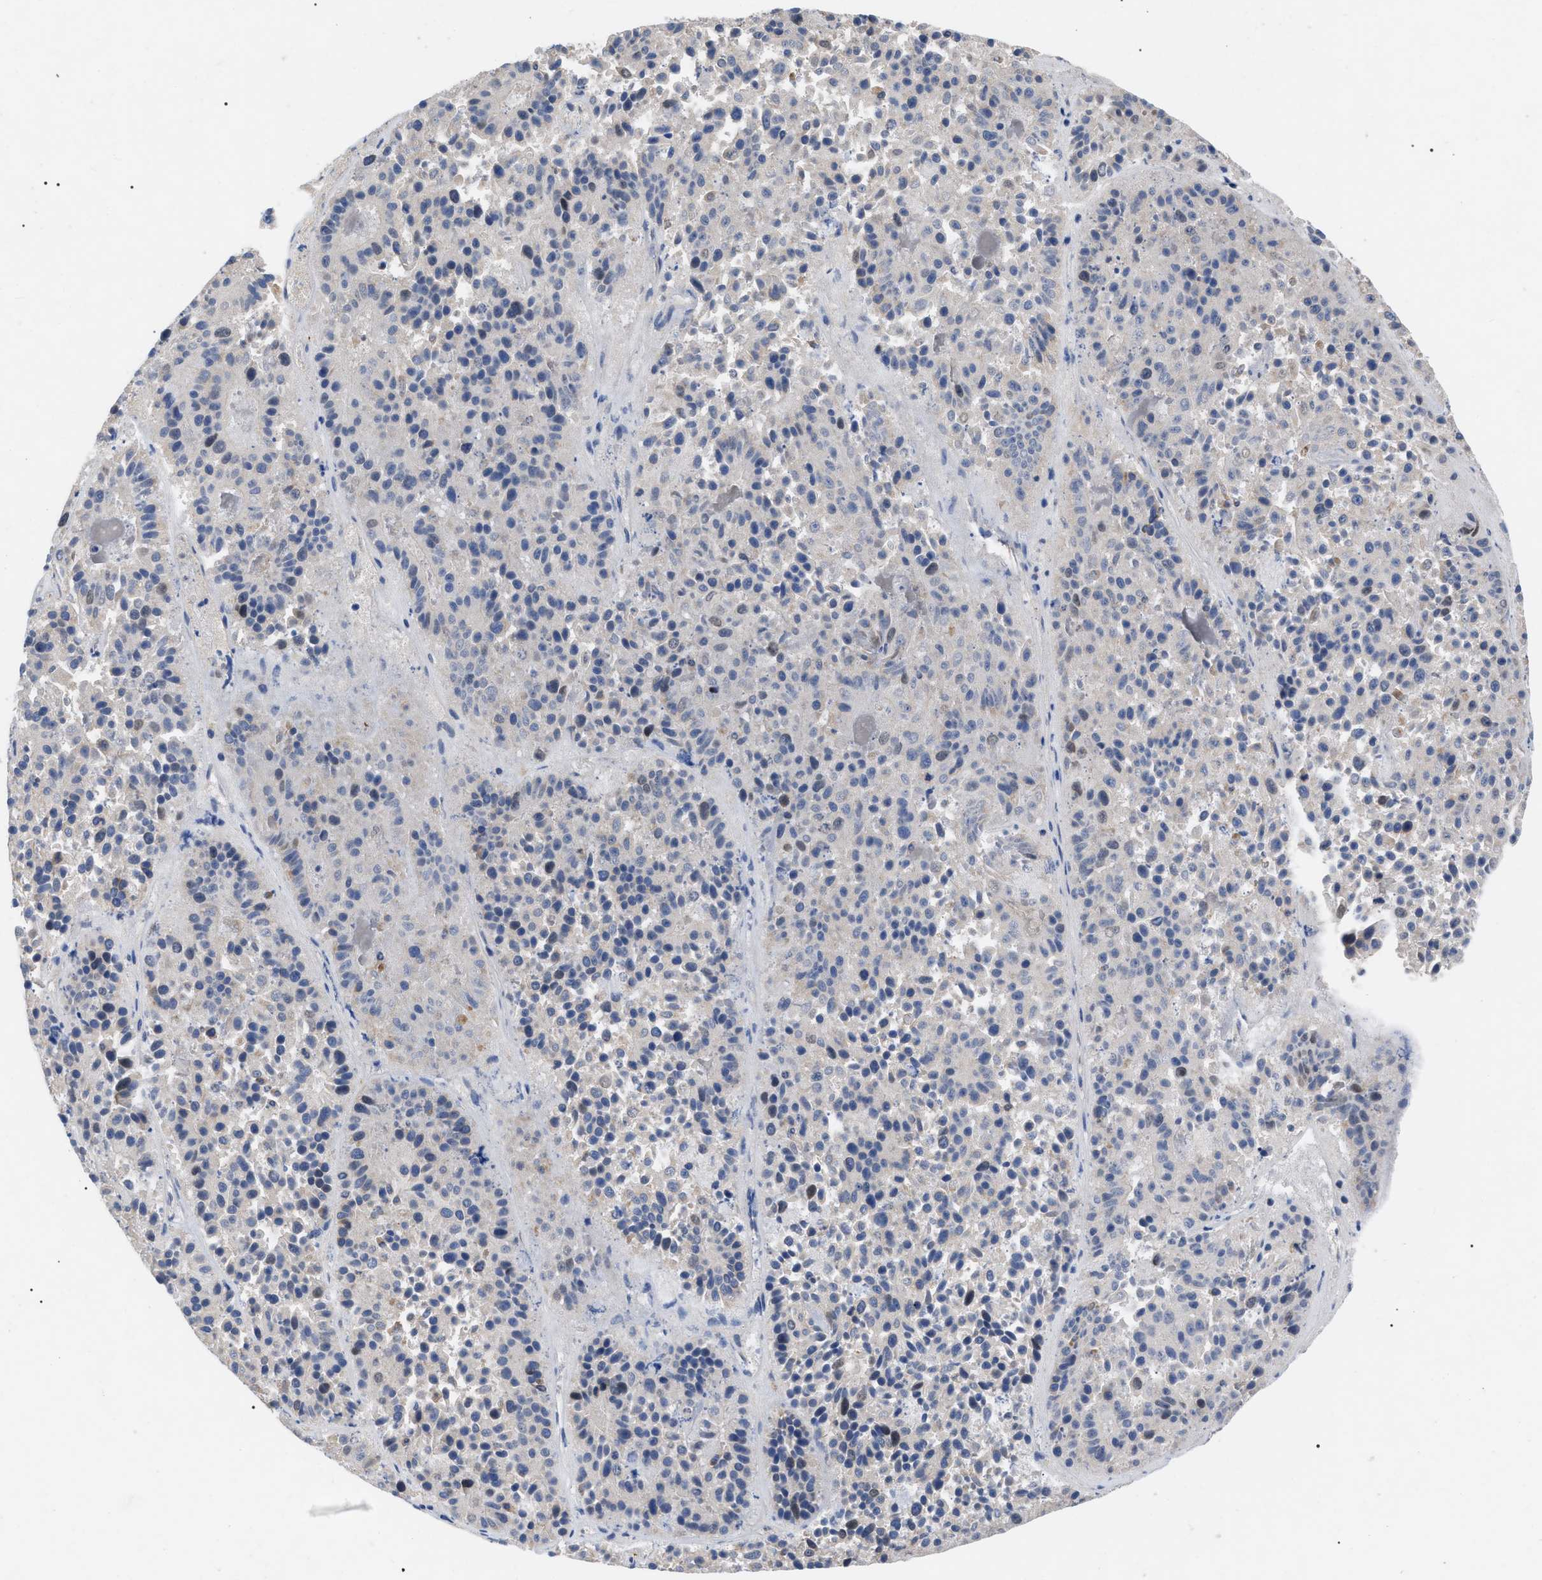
{"staining": {"intensity": "negative", "quantity": "none", "location": "none"}, "tissue": "pancreatic cancer", "cell_type": "Tumor cells", "image_type": "cancer", "snomed": [{"axis": "morphology", "description": "Adenocarcinoma, NOS"}, {"axis": "topography", "description": "Pancreas"}], "caption": "High power microscopy histopathology image of an immunohistochemistry (IHC) photomicrograph of pancreatic adenocarcinoma, revealing no significant staining in tumor cells.", "gene": "FAM171A2", "patient": {"sex": "male", "age": 50}}